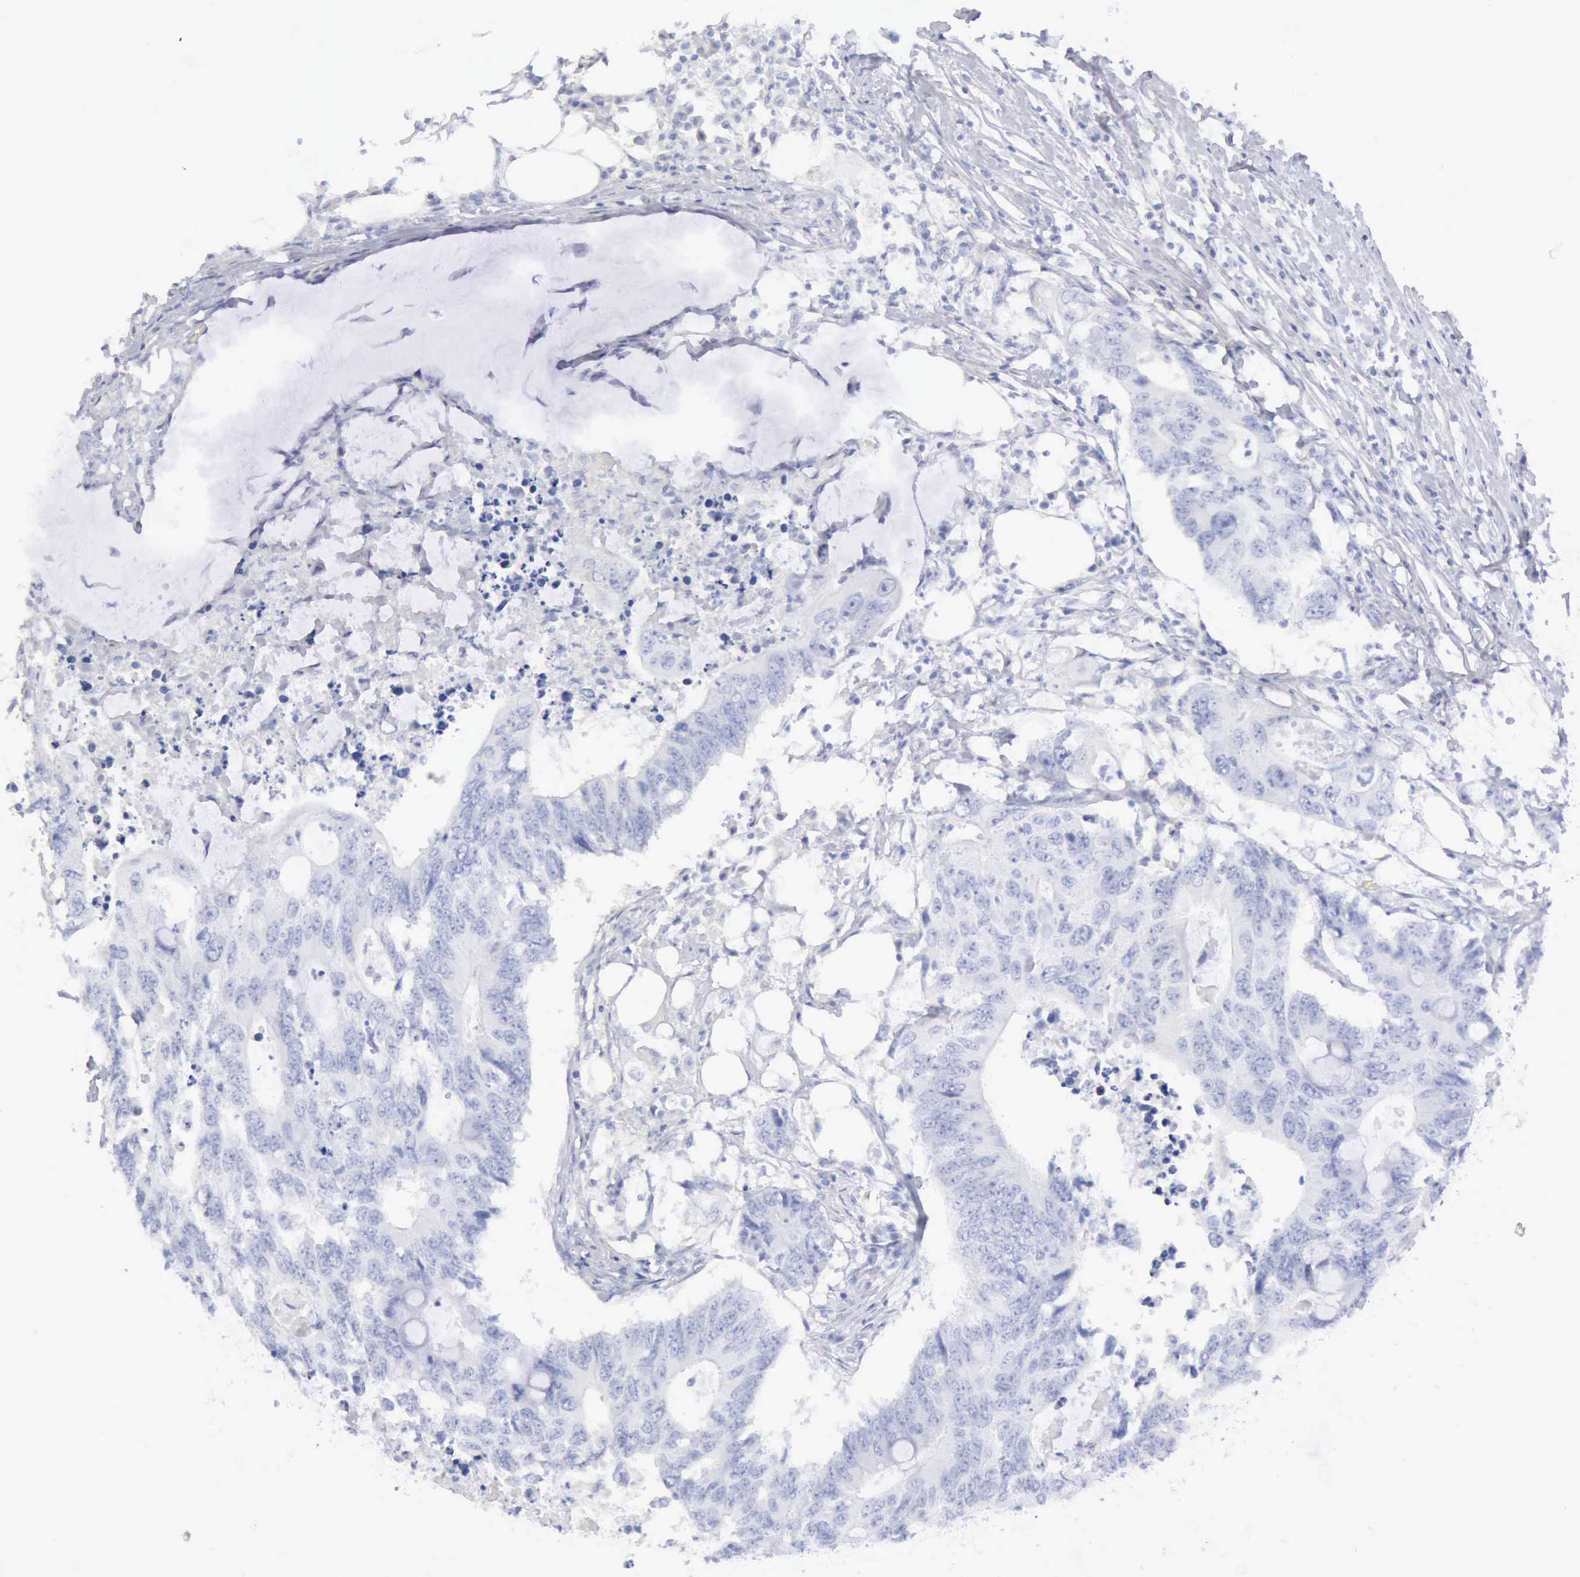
{"staining": {"intensity": "negative", "quantity": "none", "location": "none"}, "tissue": "colorectal cancer", "cell_type": "Tumor cells", "image_type": "cancer", "snomed": [{"axis": "morphology", "description": "Adenocarcinoma, NOS"}, {"axis": "topography", "description": "Colon"}], "caption": "IHC of human colorectal cancer shows no positivity in tumor cells.", "gene": "KRT5", "patient": {"sex": "male", "age": 71}}